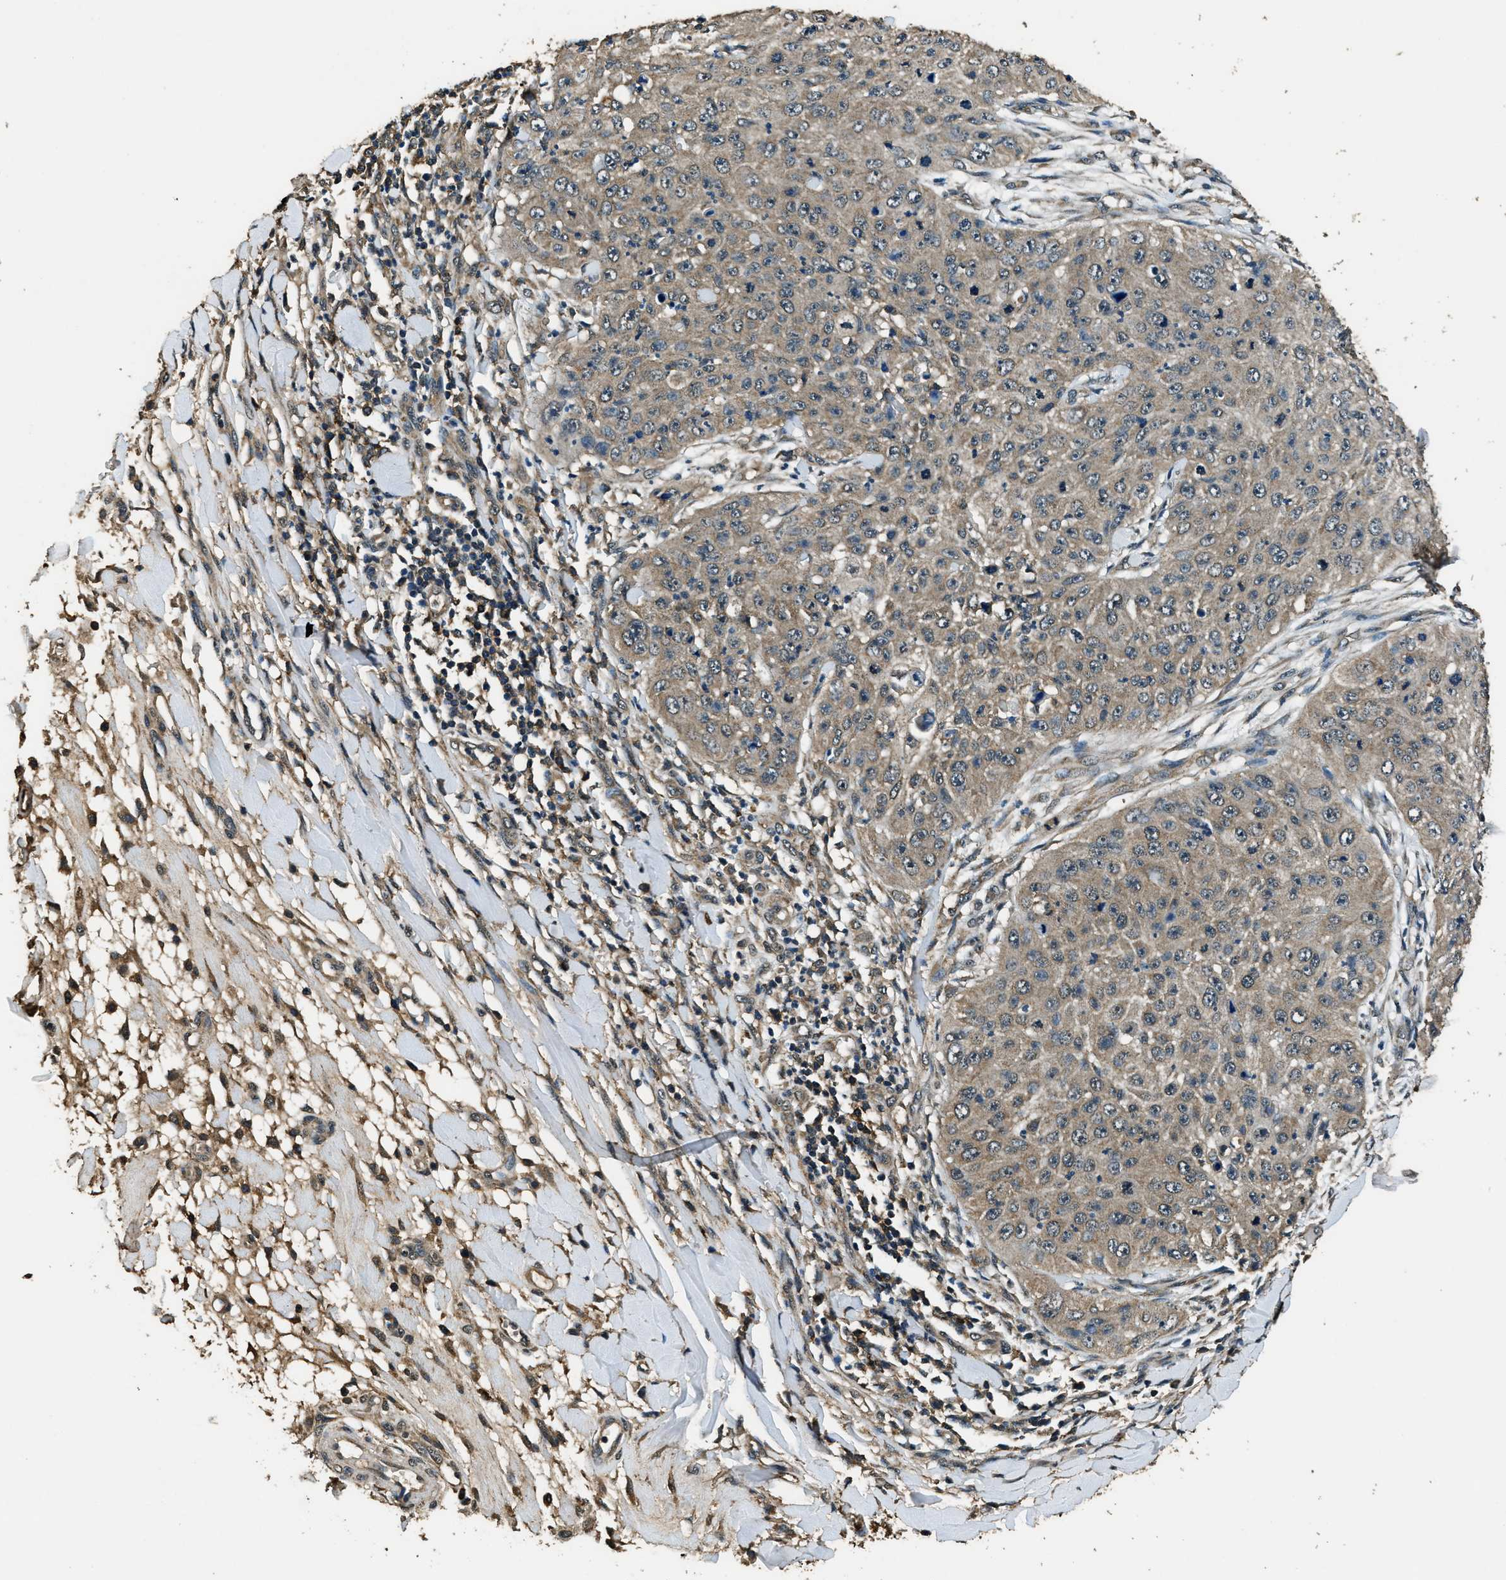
{"staining": {"intensity": "weak", "quantity": "25%-75%", "location": "cytoplasmic/membranous"}, "tissue": "skin cancer", "cell_type": "Tumor cells", "image_type": "cancer", "snomed": [{"axis": "morphology", "description": "Squamous cell carcinoma, NOS"}, {"axis": "topography", "description": "Skin"}], "caption": "Immunohistochemical staining of human skin cancer exhibits low levels of weak cytoplasmic/membranous expression in approximately 25%-75% of tumor cells.", "gene": "SALL3", "patient": {"sex": "female", "age": 80}}